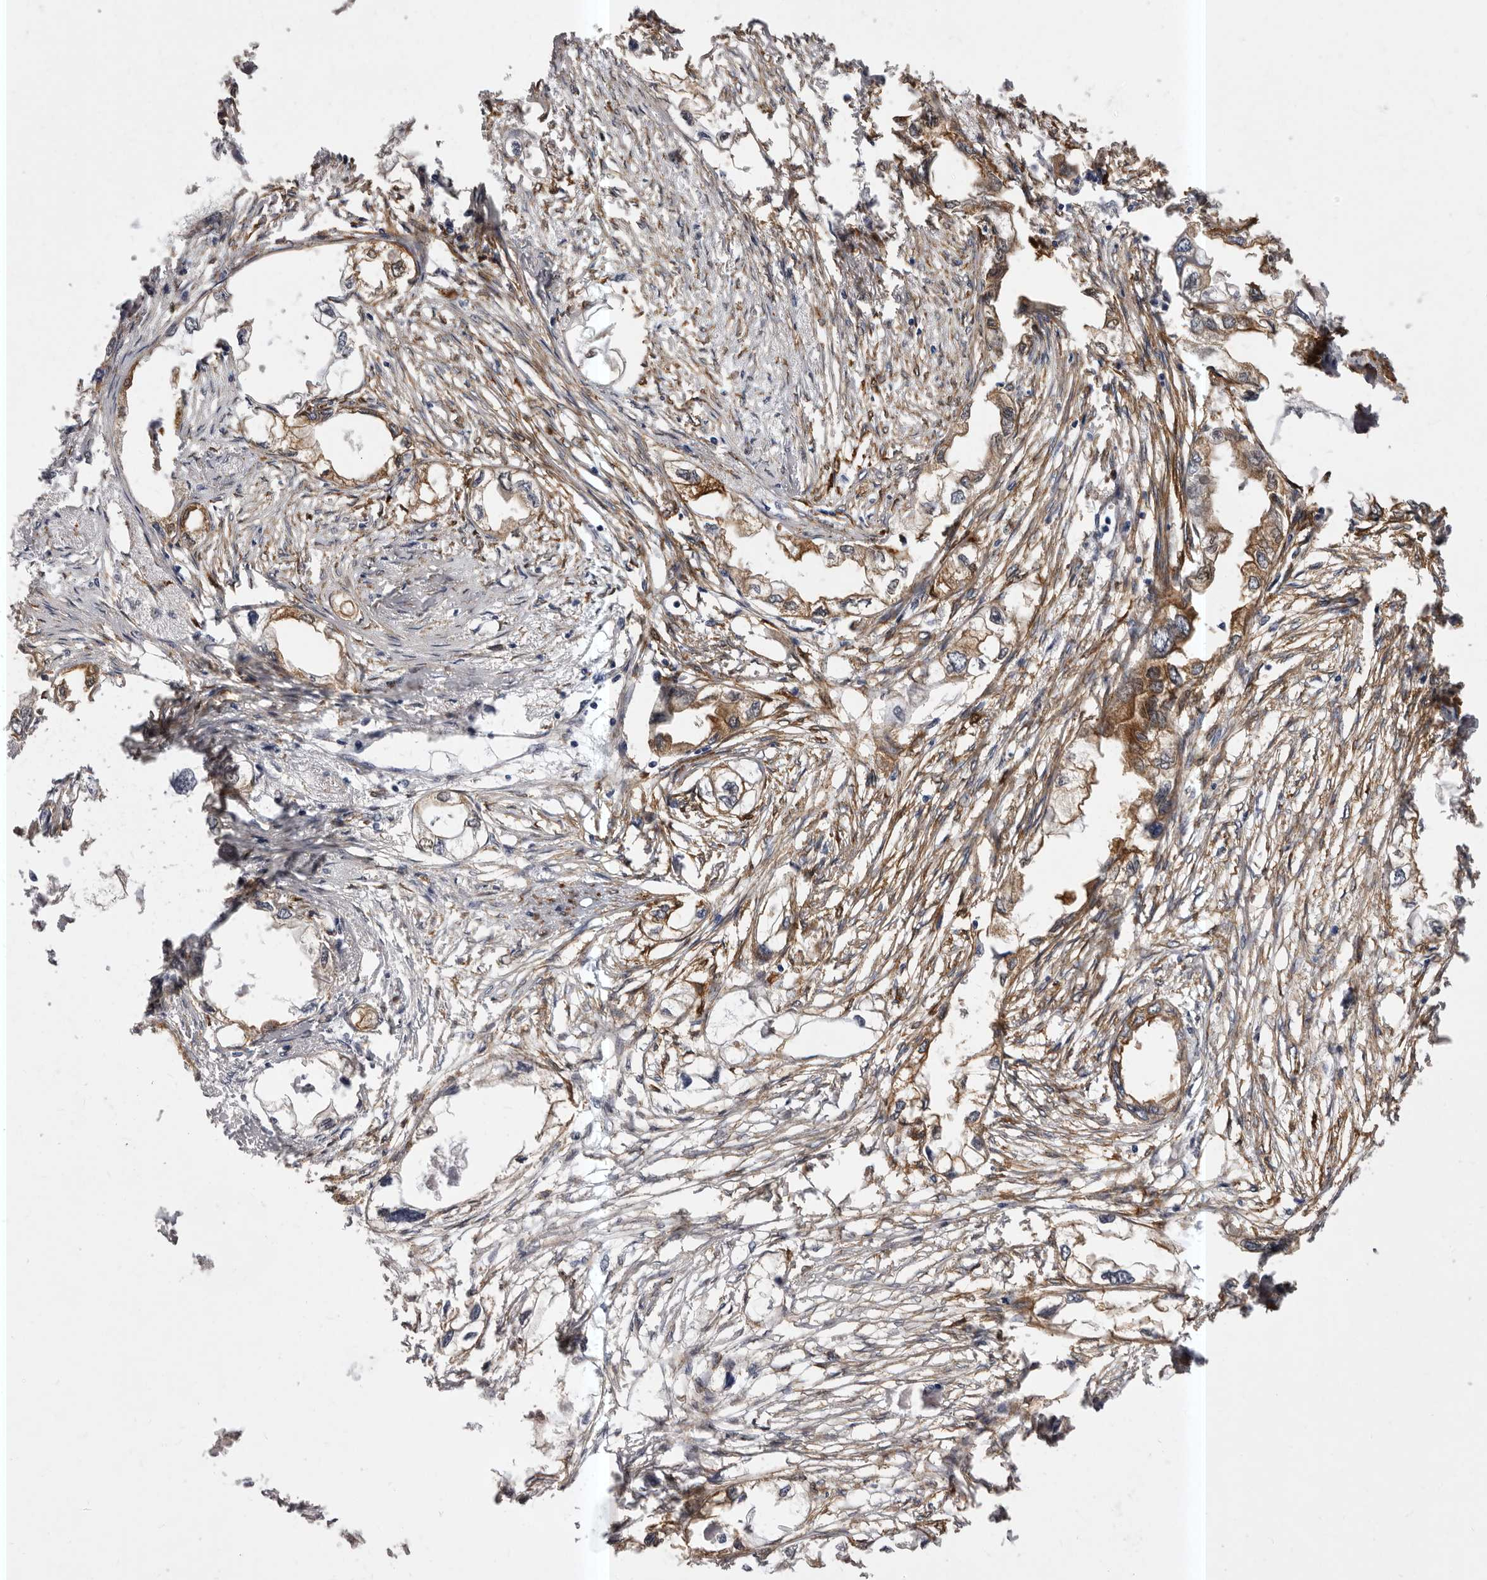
{"staining": {"intensity": "moderate", "quantity": "25%-75%", "location": "cytoplasmic/membranous"}, "tissue": "endometrial cancer", "cell_type": "Tumor cells", "image_type": "cancer", "snomed": [{"axis": "morphology", "description": "Adenocarcinoma, NOS"}, {"axis": "morphology", "description": "Adenocarcinoma, metastatic, NOS"}, {"axis": "topography", "description": "Adipose tissue"}, {"axis": "topography", "description": "Endometrium"}], "caption": "Immunohistochemical staining of human endometrial cancer (metastatic adenocarcinoma) reveals medium levels of moderate cytoplasmic/membranous protein staining in about 25%-75% of tumor cells. Nuclei are stained in blue.", "gene": "ENAH", "patient": {"sex": "female", "age": 67}}